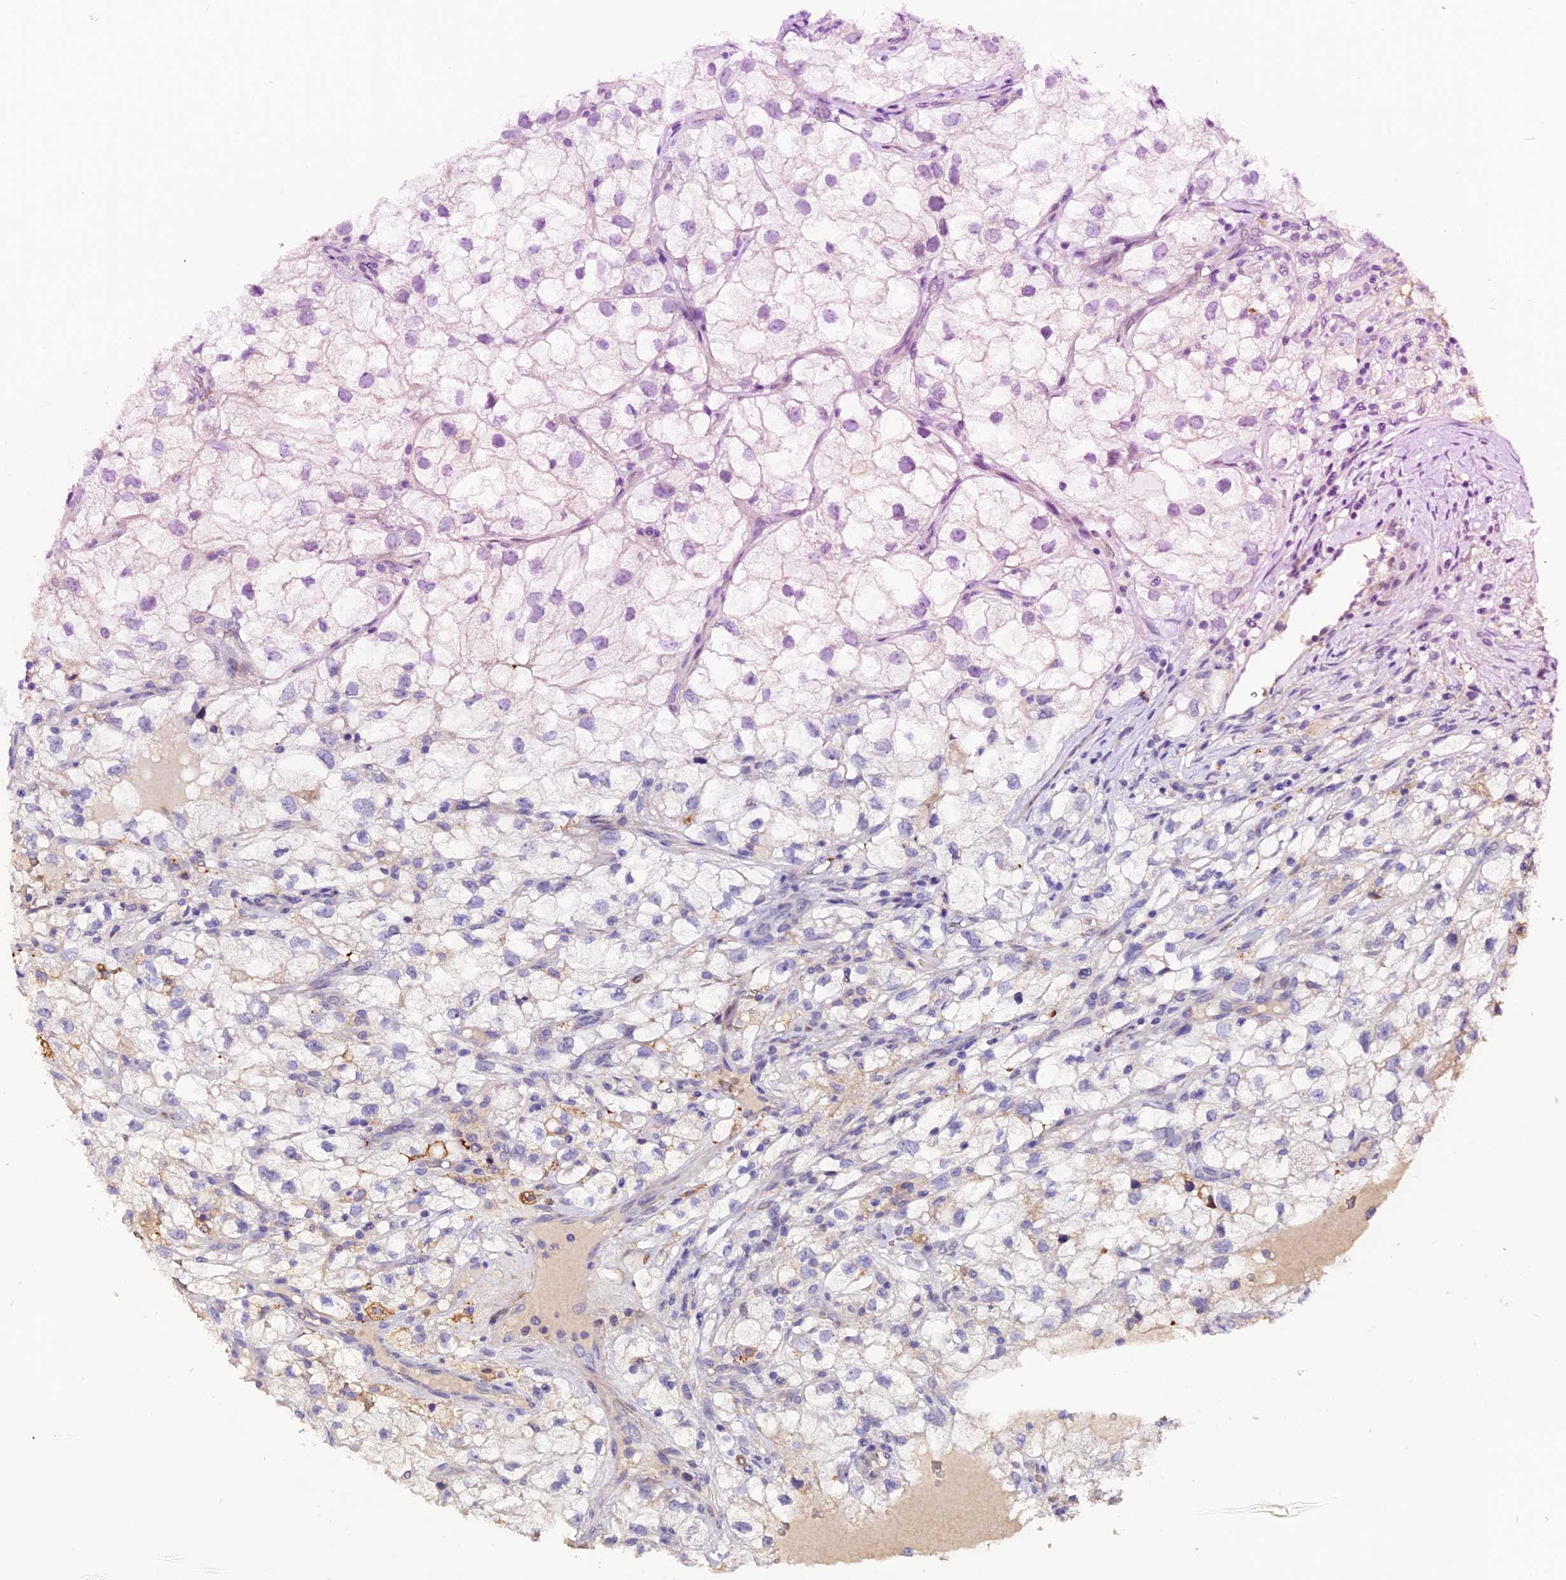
{"staining": {"intensity": "negative", "quantity": "none", "location": "none"}, "tissue": "renal cancer", "cell_type": "Tumor cells", "image_type": "cancer", "snomed": [{"axis": "morphology", "description": "Adenocarcinoma, NOS"}, {"axis": "topography", "description": "Kidney"}], "caption": "A micrograph of human renal cancer (adenocarcinoma) is negative for staining in tumor cells.", "gene": "MEX3B", "patient": {"sex": "male", "age": 59}}